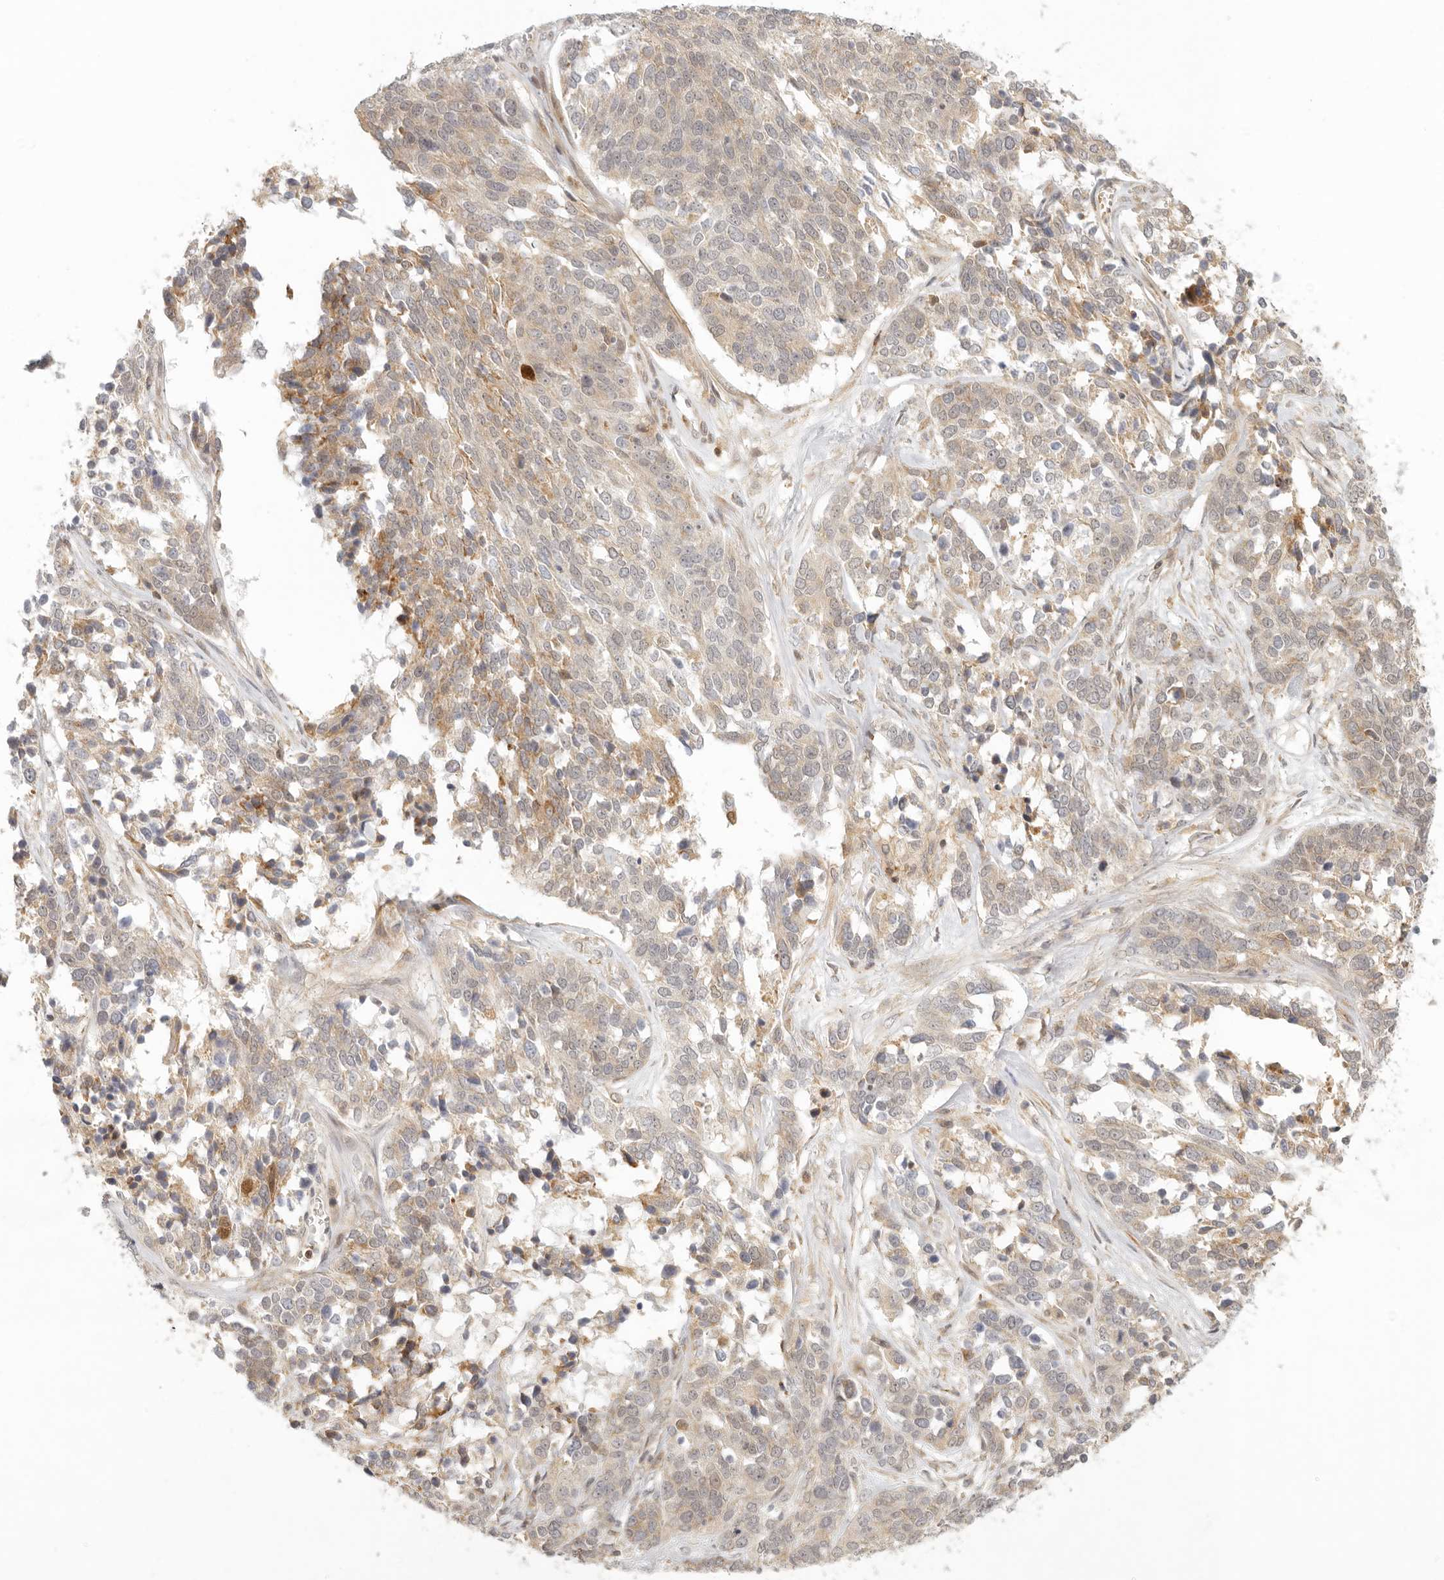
{"staining": {"intensity": "weak", "quantity": ">75%", "location": "cytoplasmic/membranous"}, "tissue": "ovarian cancer", "cell_type": "Tumor cells", "image_type": "cancer", "snomed": [{"axis": "morphology", "description": "Cystadenocarcinoma, serous, NOS"}, {"axis": "topography", "description": "Ovary"}], "caption": "Immunohistochemistry staining of serous cystadenocarcinoma (ovarian), which shows low levels of weak cytoplasmic/membranous positivity in approximately >75% of tumor cells indicating weak cytoplasmic/membranous protein staining. The staining was performed using DAB (brown) for protein detection and nuclei were counterstained in hematoxylin (blue).", "gene": "AHDC1", "patient": {"sex": "female", "age": 44}}